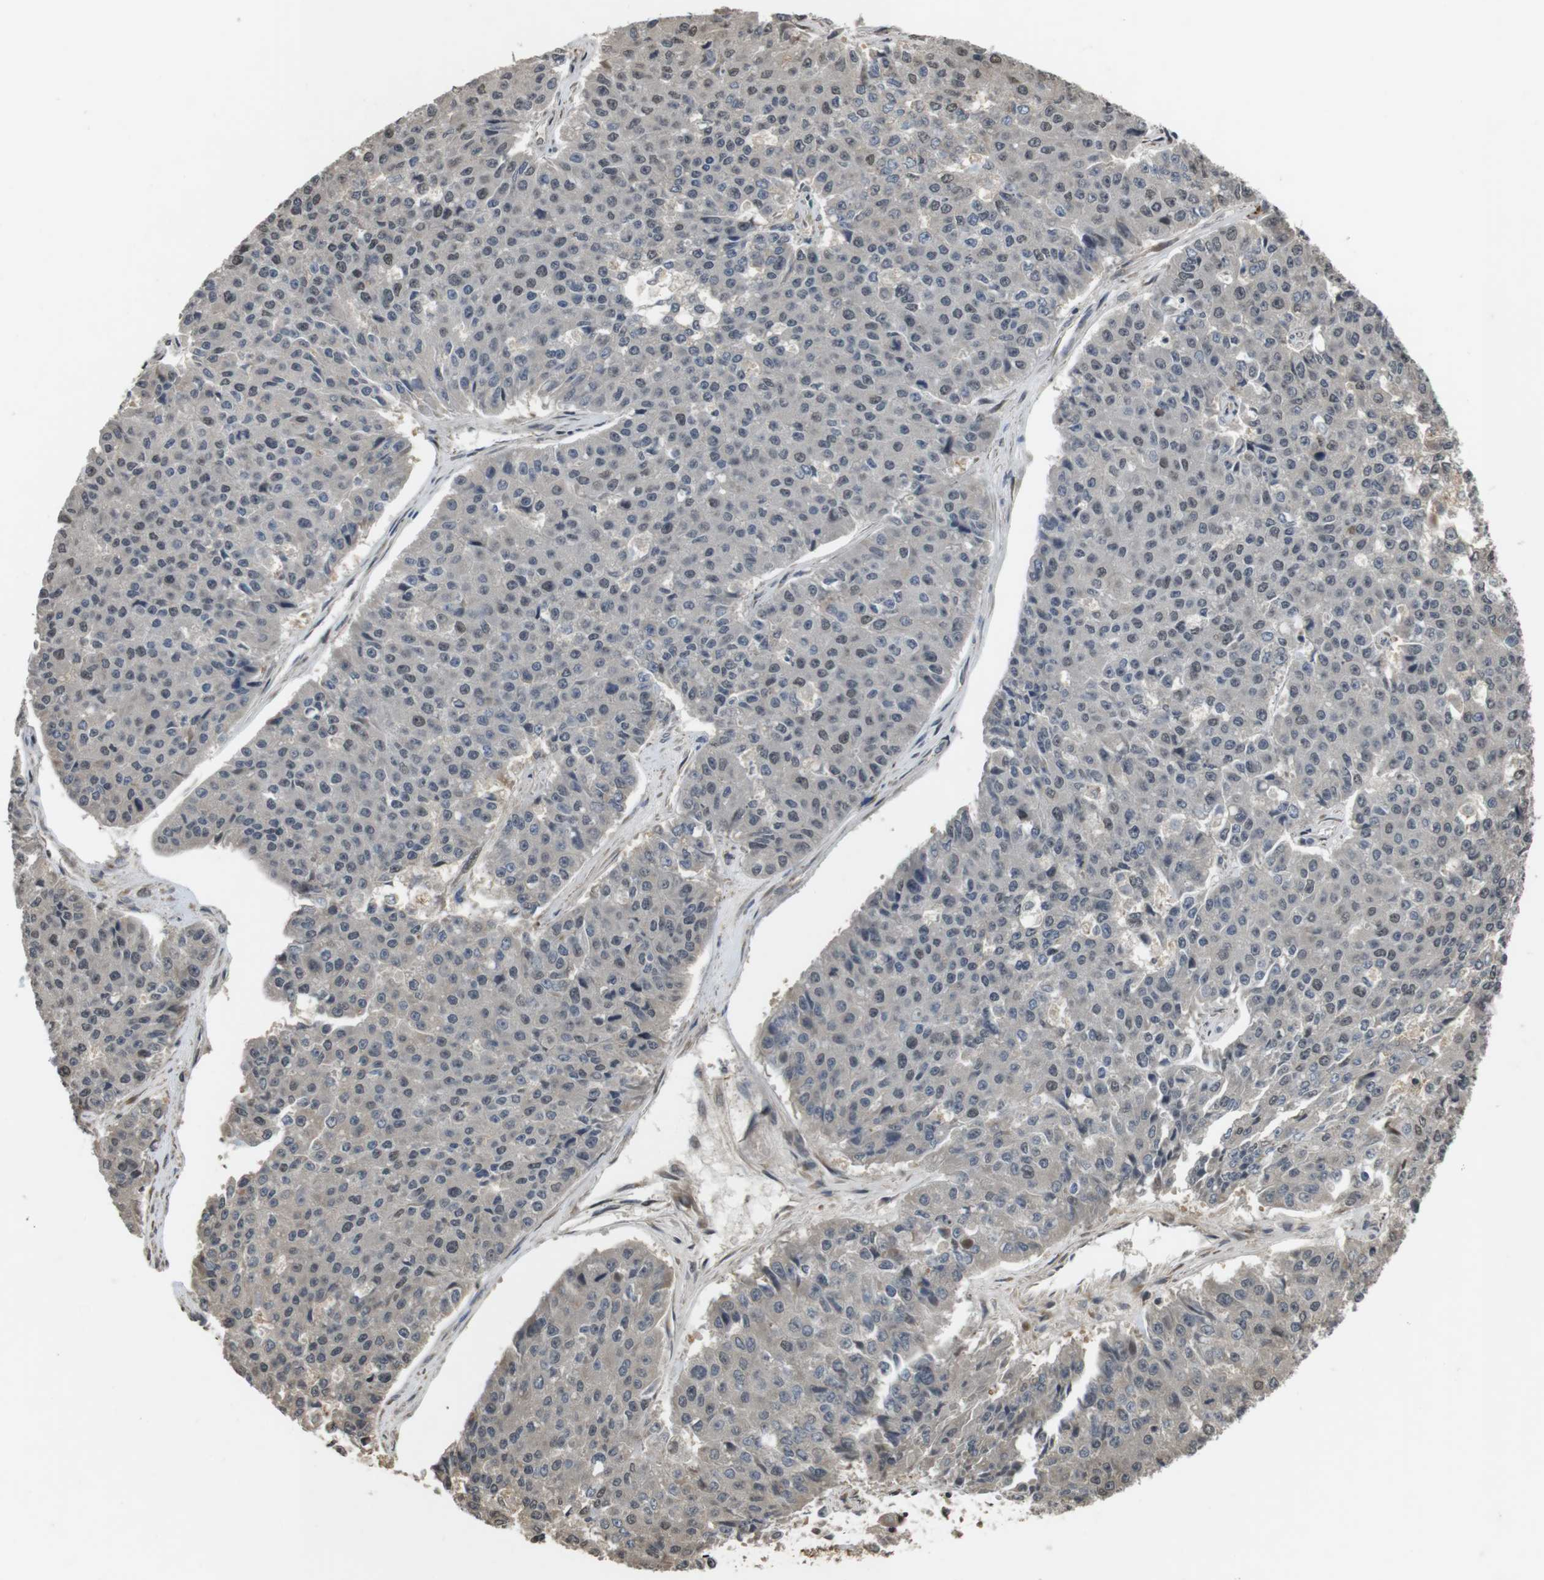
{"staining": {"intensity": "negative", "quantity": "none", "location": "none"}, "tissue": "pancreatic cancer", "cell_type": "Tumor cells", "image_type": "cancer", "snomed": [{"axis": "morphology", "description": "Adenocarcinoma, NOS"}, {"axis": "topography", "description": "Pancreas"}], "caption": "A high-resolution photomicrograph shows immunohistochemistry (IHC) staining of pancreatic adenocarcinoma, which shows no significant expression in tumor cells. The staining is performed using DAB (3,3'-diaminobenzidine) brown chromogen with nuclei counter-stained in using hematoxylin.", "gene": "FZD10", "patient": {"sex": "male", "age": 50}}